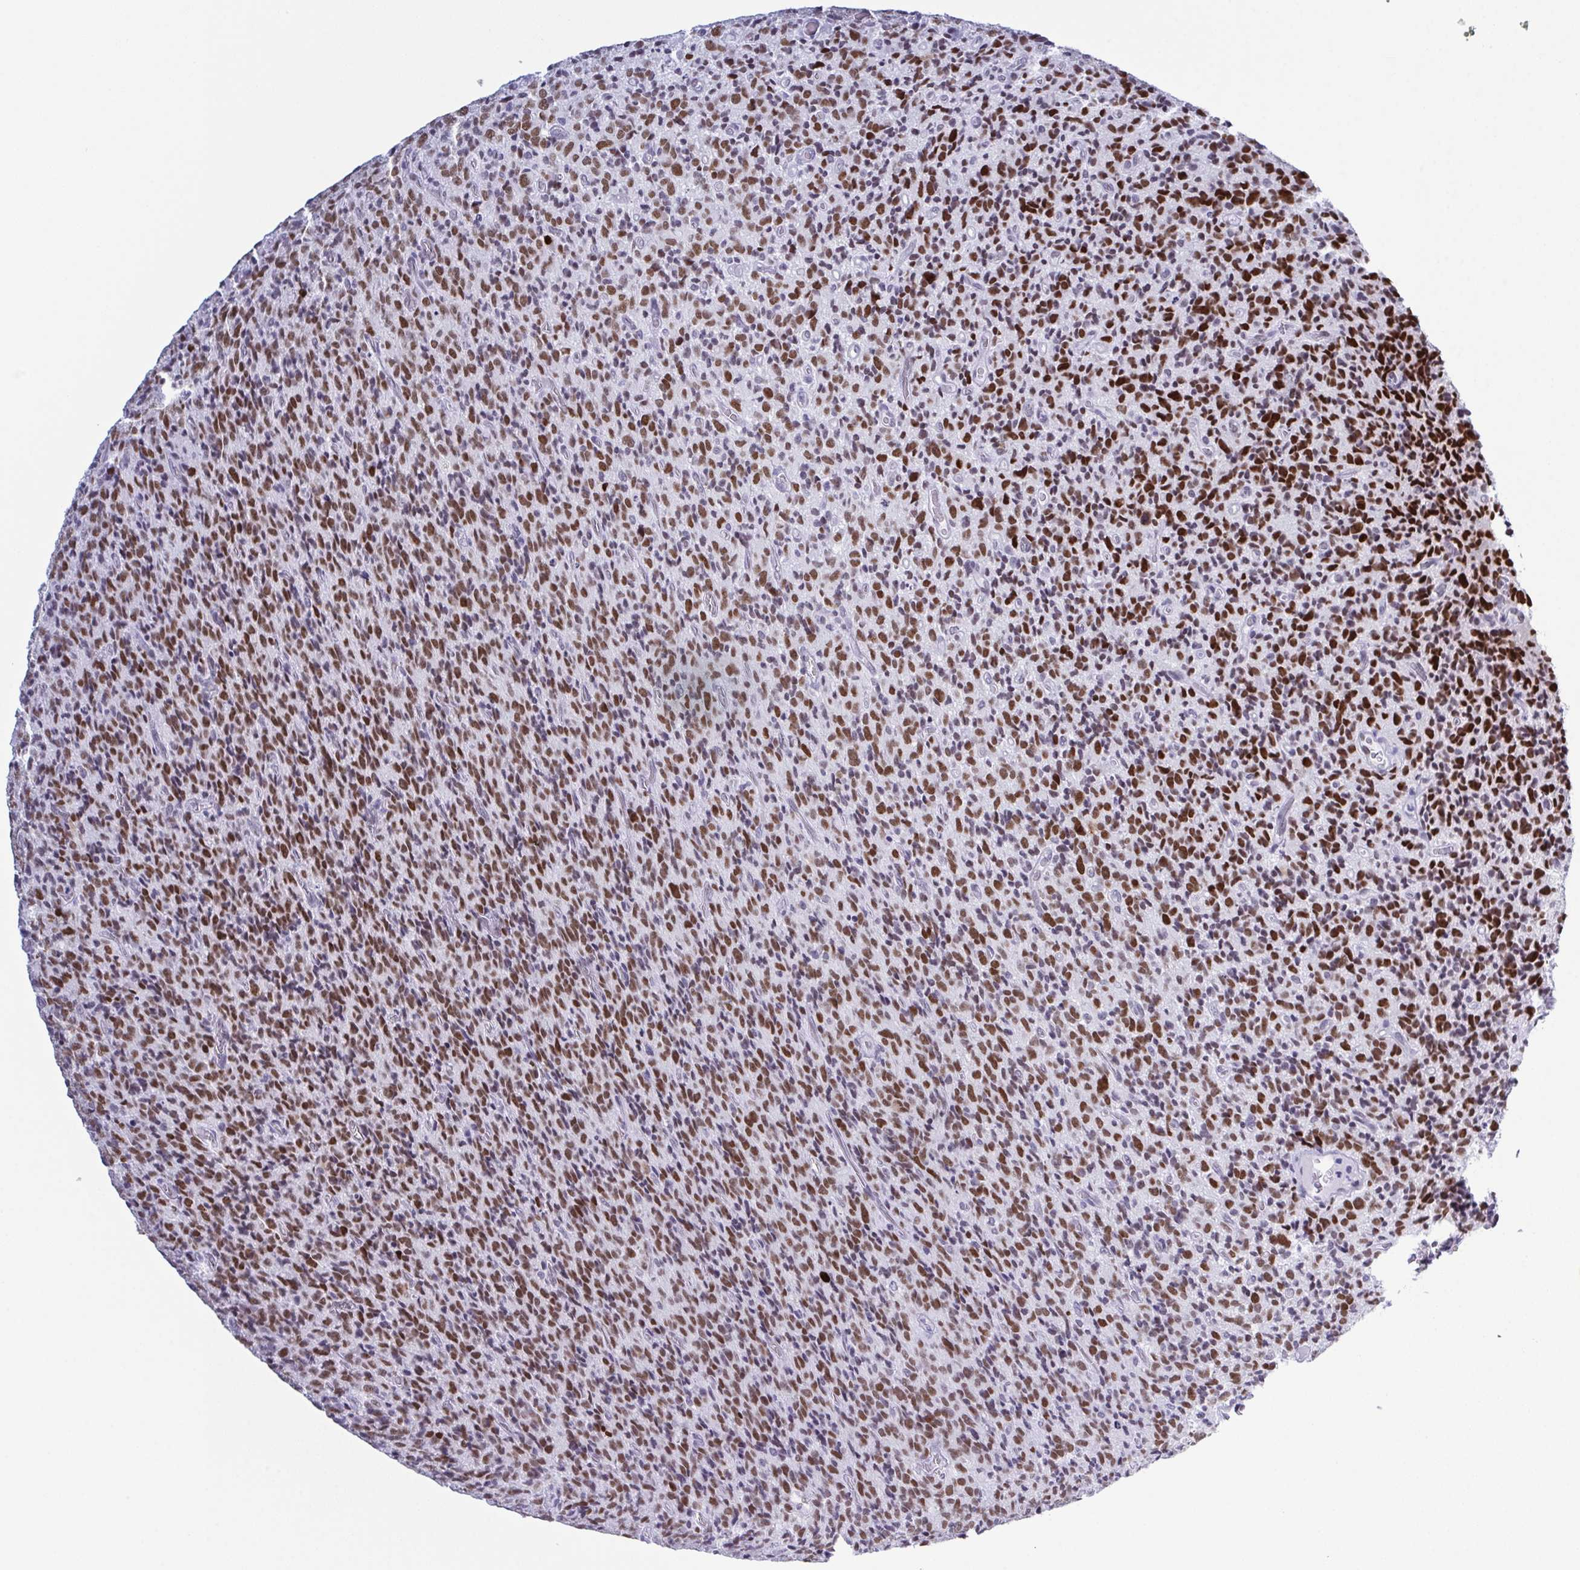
{"staining": {"intensity": "moderate", "quantity": "25%-75%", "location": "nuclear"}, "tissue": "glioma", "cell_type": "Tumor cells", "image_type": "cancer", "snomed": [{"axis": "morphology", "description": "Glioma, malignant, High grade"}, {"axis": "topography", "description": "Brain"}], "caption": "There is medium levels of moderate nuclear staining in tumor cells of malignant high-grade glioma, as demonstrated by immunohistochemical staining (brown color).", "gene": "SUGP2", "patient": {"sex": "male", "age": 76}}